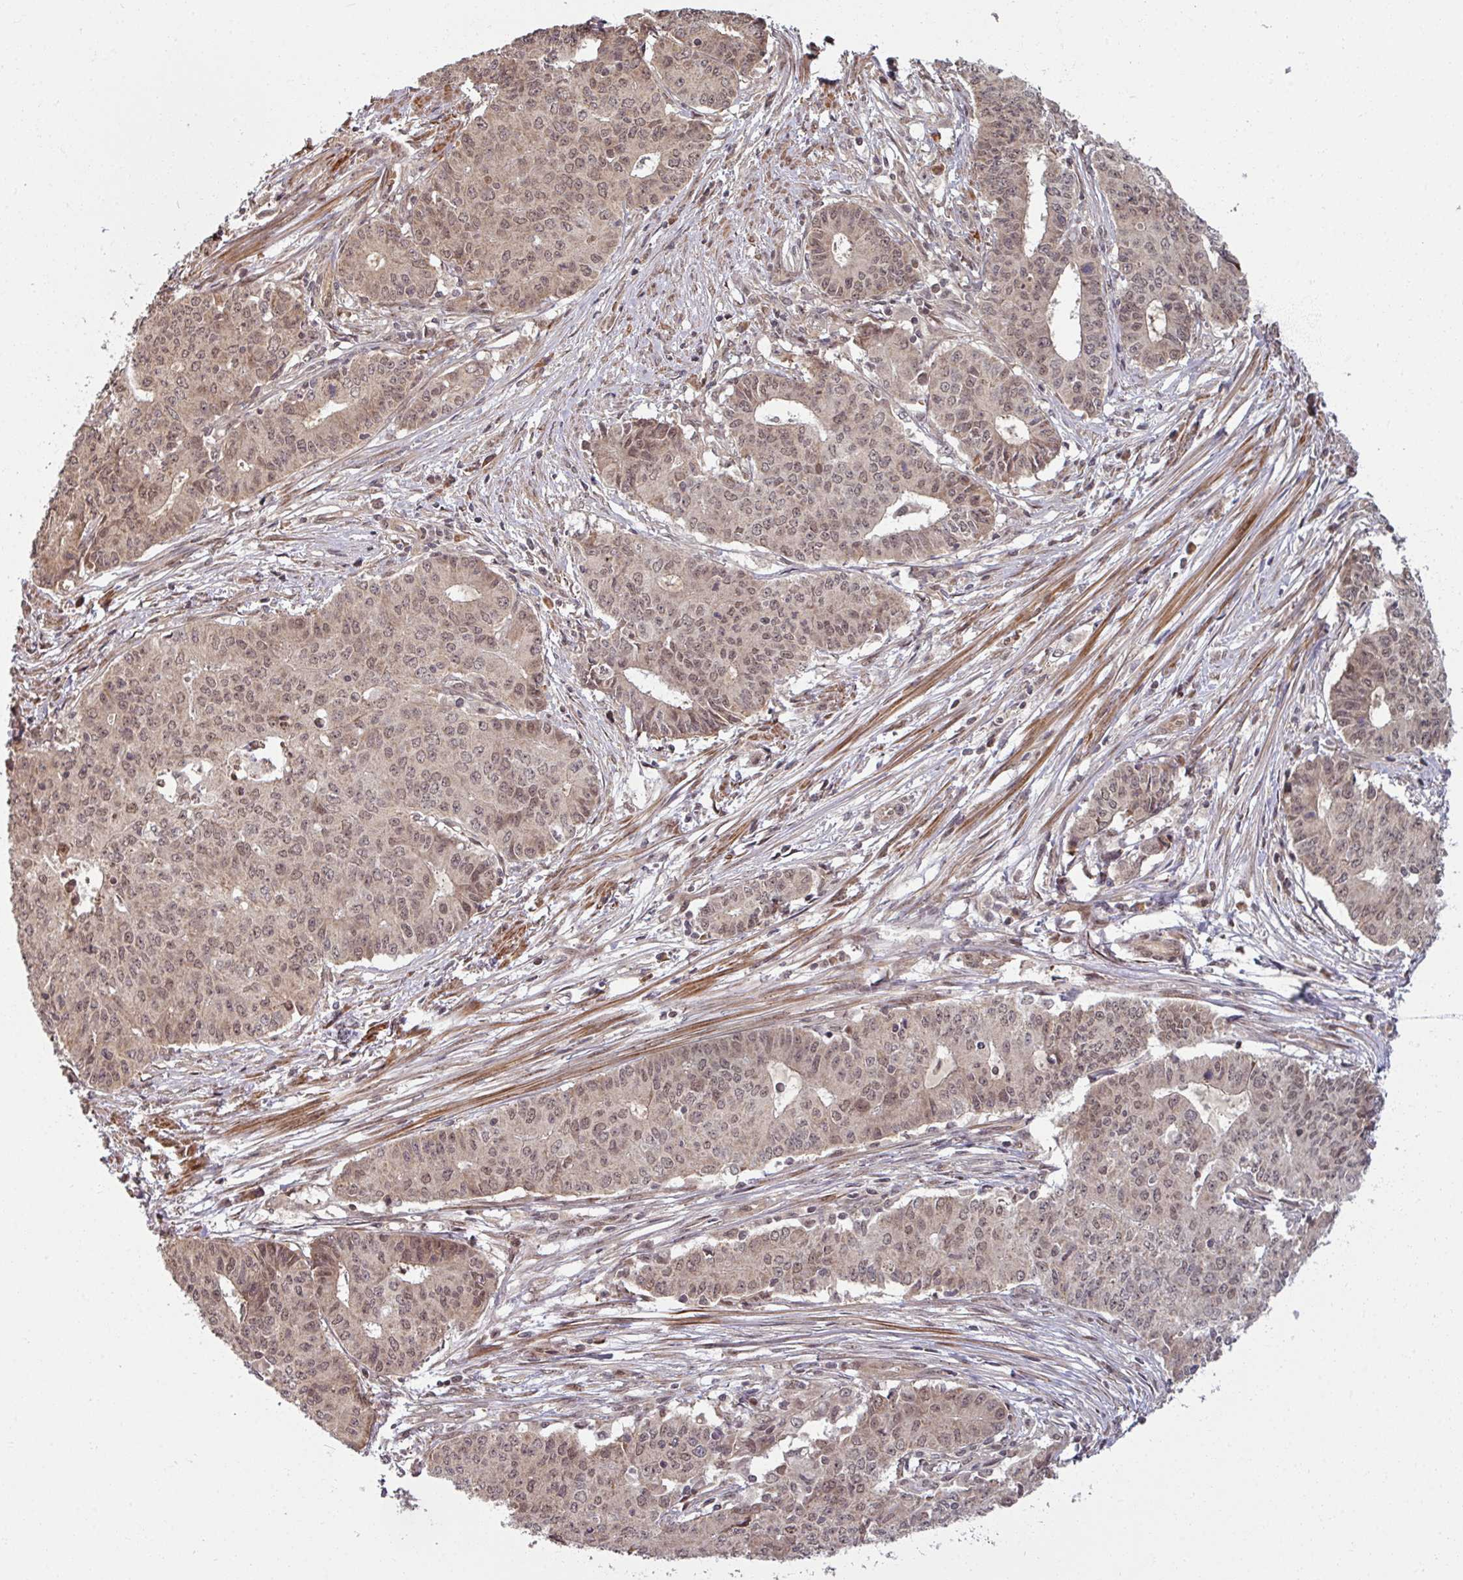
{"staining": {"intensity": "moderate", "quantity": ">75%", "location": "nuclear"}, "tissue": "endometrial cancer", "cell_type": "Tumor cells", "image_type": "cancer", "snomed": [{"axis": "morphology", "description": "Adenocarcinoma, NOS"}, {"axis": "topography", "description": "Endometrium"}], "caption": "A micrograph of human endometrial cancer (adenocarcinoma) stained for a protein reveals moderate nuclear brown staining in tumor cells.", "gene": "SWI5", "patient": {"sex": "female", "age": 59}}